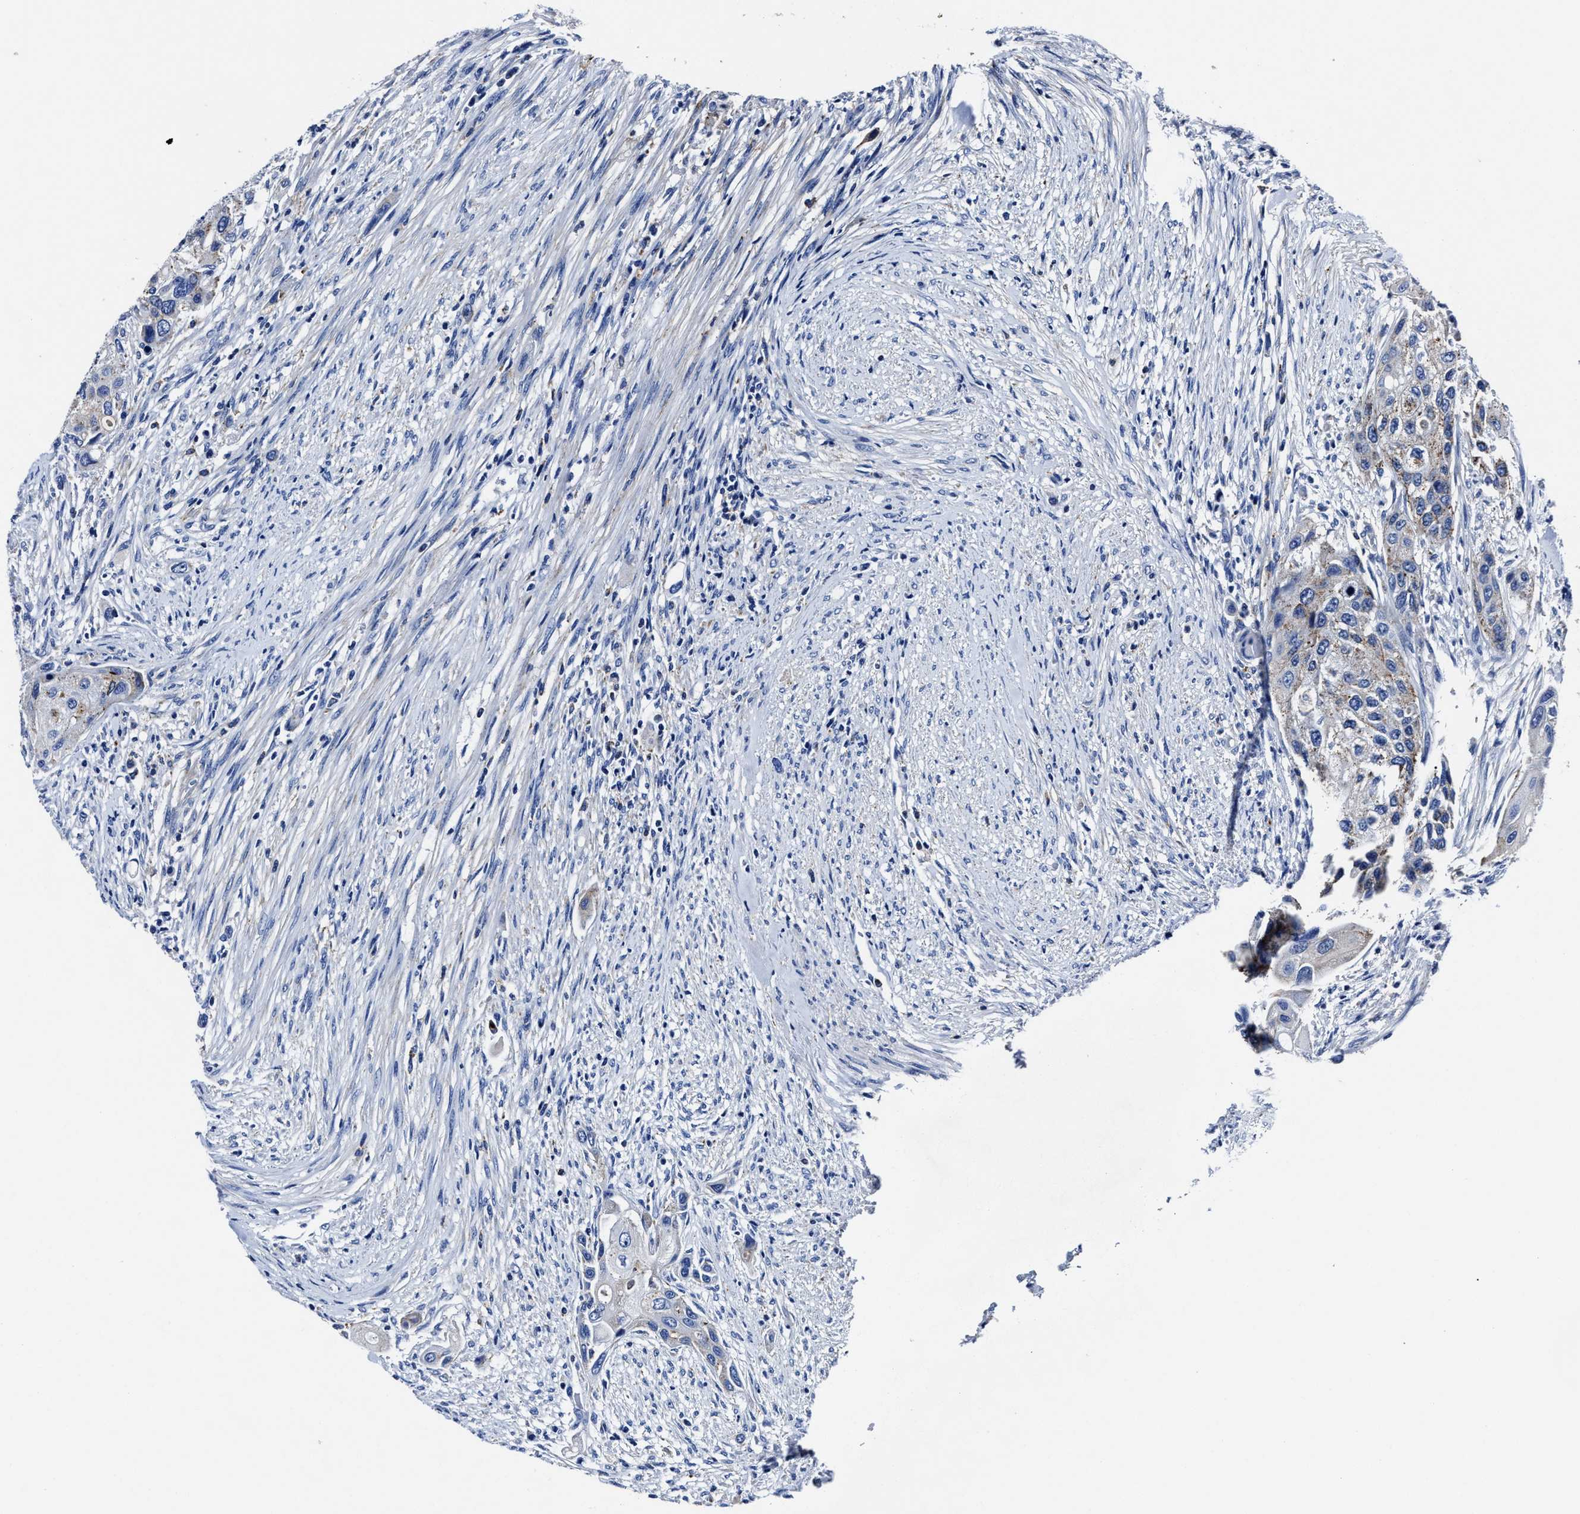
{"staining": {"intensity": "weak", "quantity": "<25%", "location": "cytoplasmic/membranous"}, "tissue": "urothelial cancer", "cell_type": "Tumor cells", "image_type": "cancer", "snomed": [{"axis": "morphology", "description": "Urothelial carcinoma, High grade"}, {"axis": "topography", "description": "Urinary bladder"}], "caption": "IHC image of human urothelial cancer stained for a protein (brown), which reveals no expression in tumor cells.", "gene": "LAMTOR4", "patient": {"sex": "female", "age": 56}}